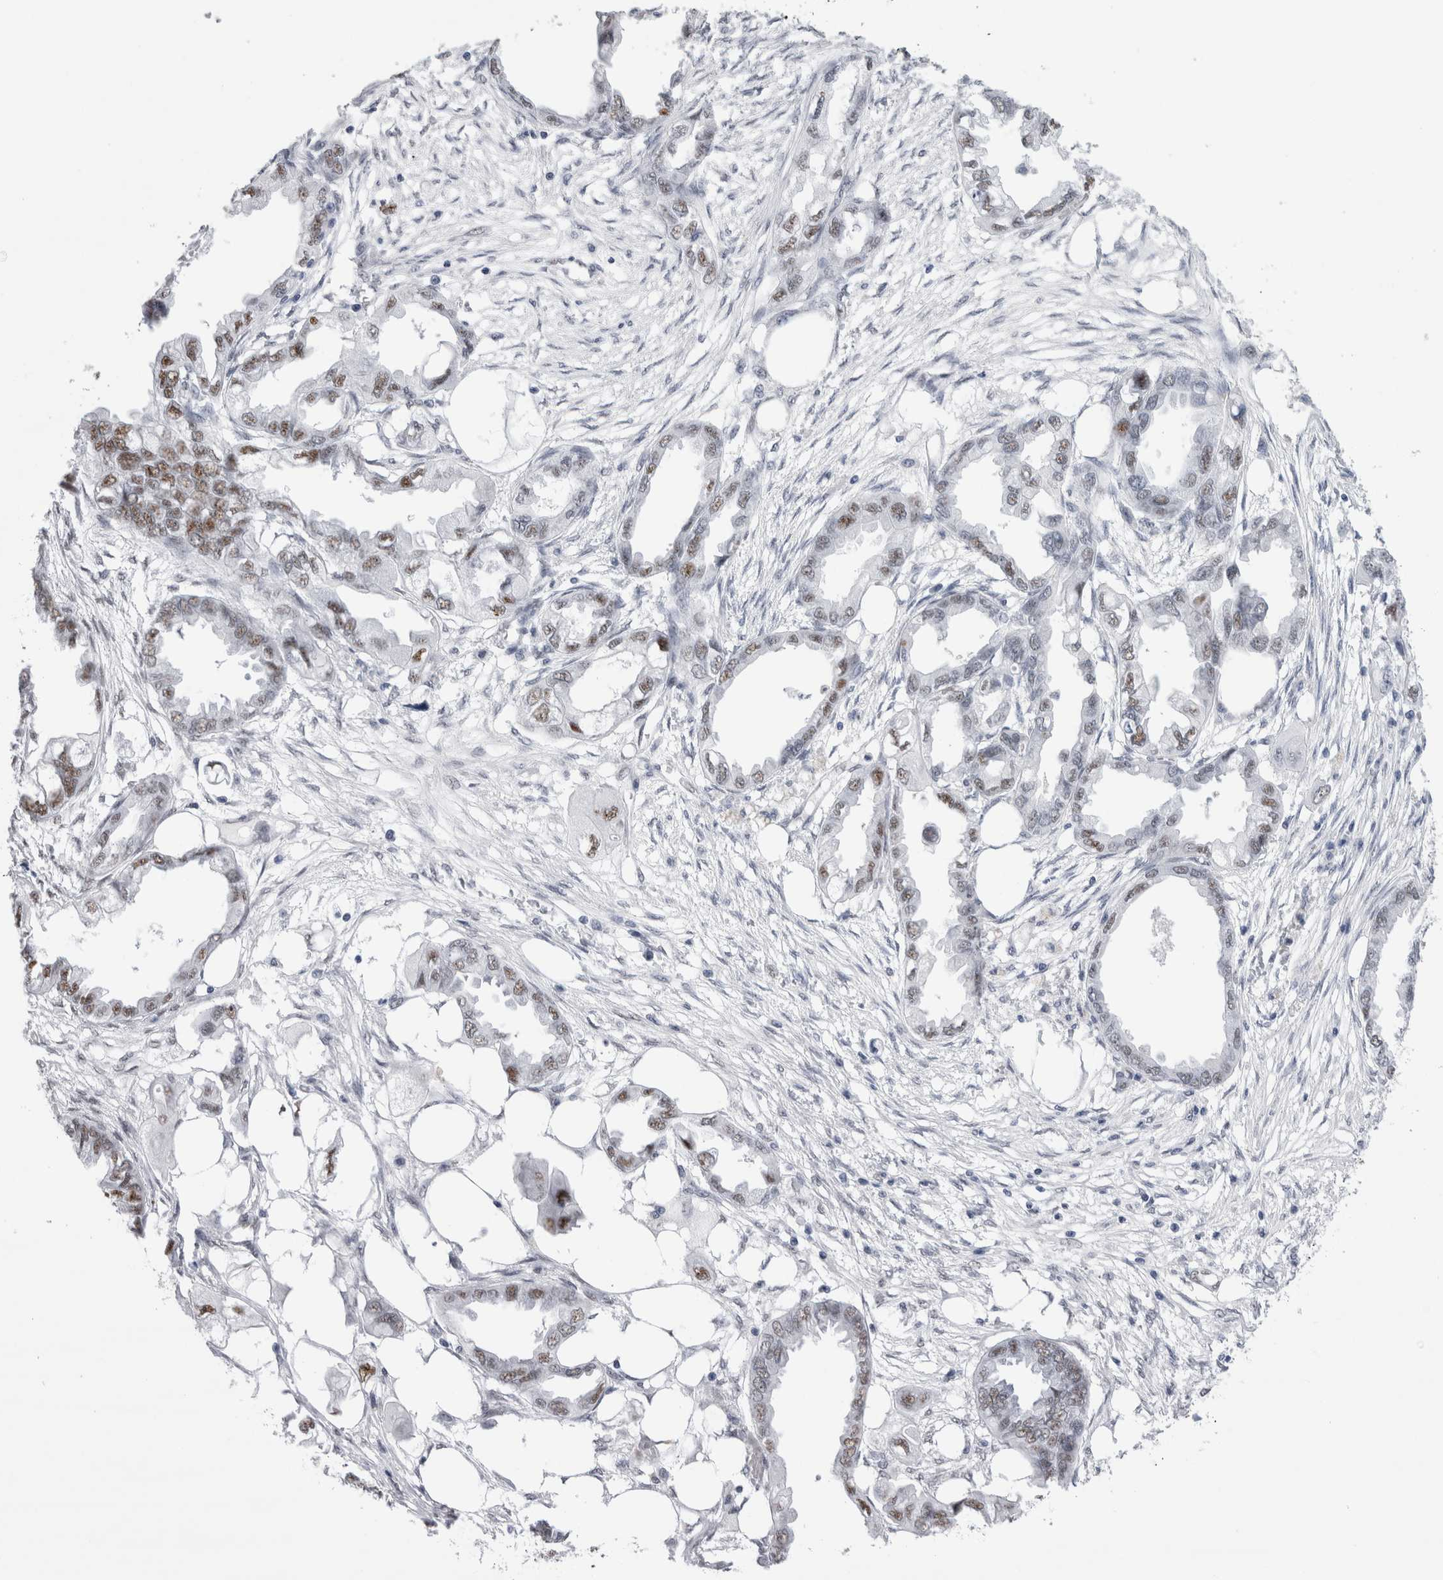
{"staining": {"intensity": "moderate", "quantity": "25%-75%", "location": "nuclear"}, "tissue": "endometrial cancer", "cell_type": "Tumor cells", "image_type": "cancer", "snomed": [{"axis": "morphology", "description": "Adenocarcinoma, NOS"}, {"axis": "morphology", "description": "Adenocarcinoma, metastatic, NOS"}, {"axis": "topography", "description": "Adipose tissue"}, {"axis": "topography", "description": "Endometrium"}], "caption": "Immunohistochemistry (DAB) staining of endometrial cancer (adenocarcinoma) demonstrates moderate nuclear protein expression in approximately 25%-75% of tumor cells.", "gene": "RBM6", "patient": {"sex": "female", "age": 67}}